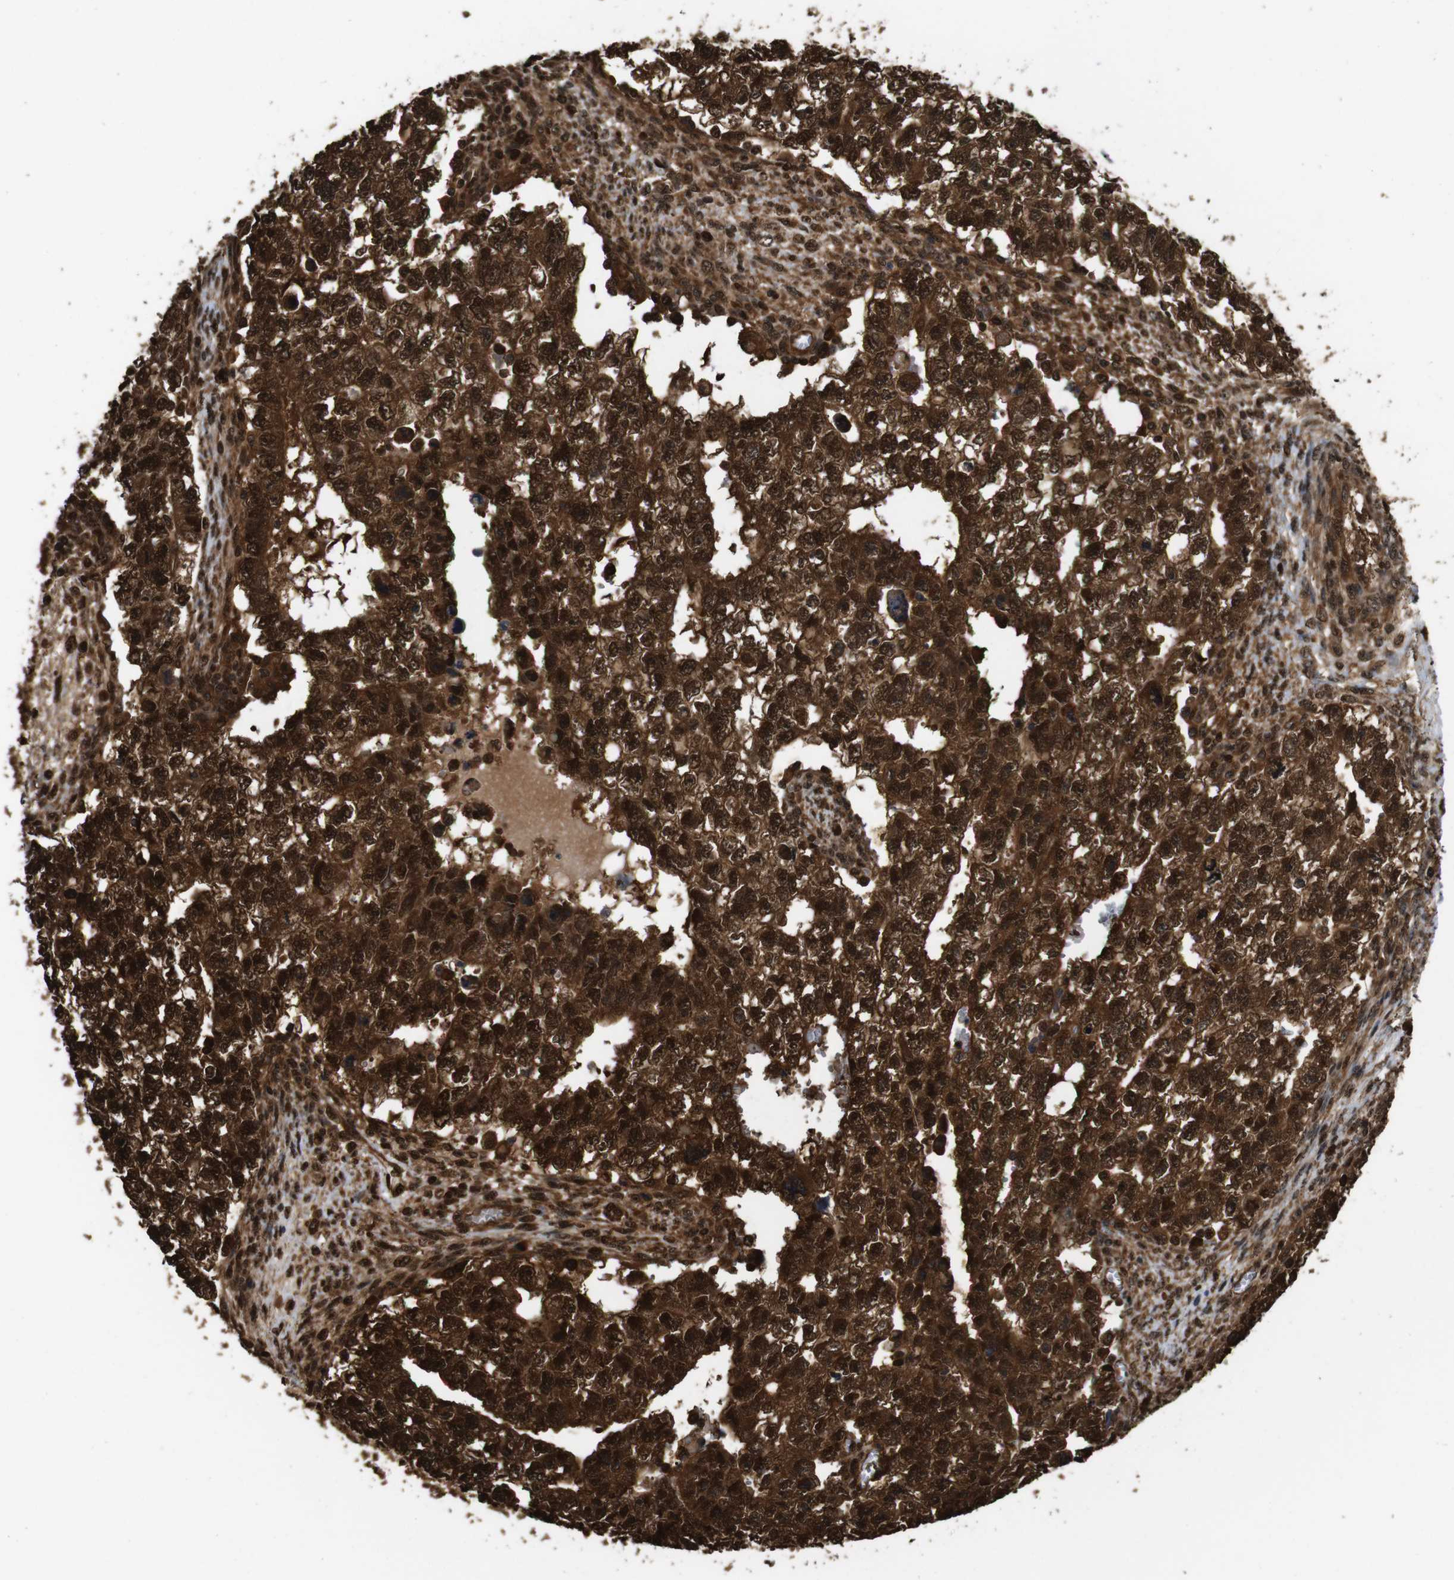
{"staining": {"intensity": "strong", "quantity": ">75%", "location": "cytoplasmic/membranous,nuclear"}, "tissue": "testis cancer", "cell_type": "Tumor cells", "image_type": "cancer", "snomed": [{"axis": "morphology", "description": "Seminoma, NOS"}, {"axis": "morphology", "description": "Carcinoma, Embryonal, NOS"}, {"axis": "topography", "description": "Testis"}], "caption": "Protein staining of embryonal carcinoma (testis) tissue demonstrates strong cytoplasmic/membranous and nuclear positivity in approximately >75% of tumor cells.", "gene": "VCP", "patient": {"sex": "male", "age": 38}}